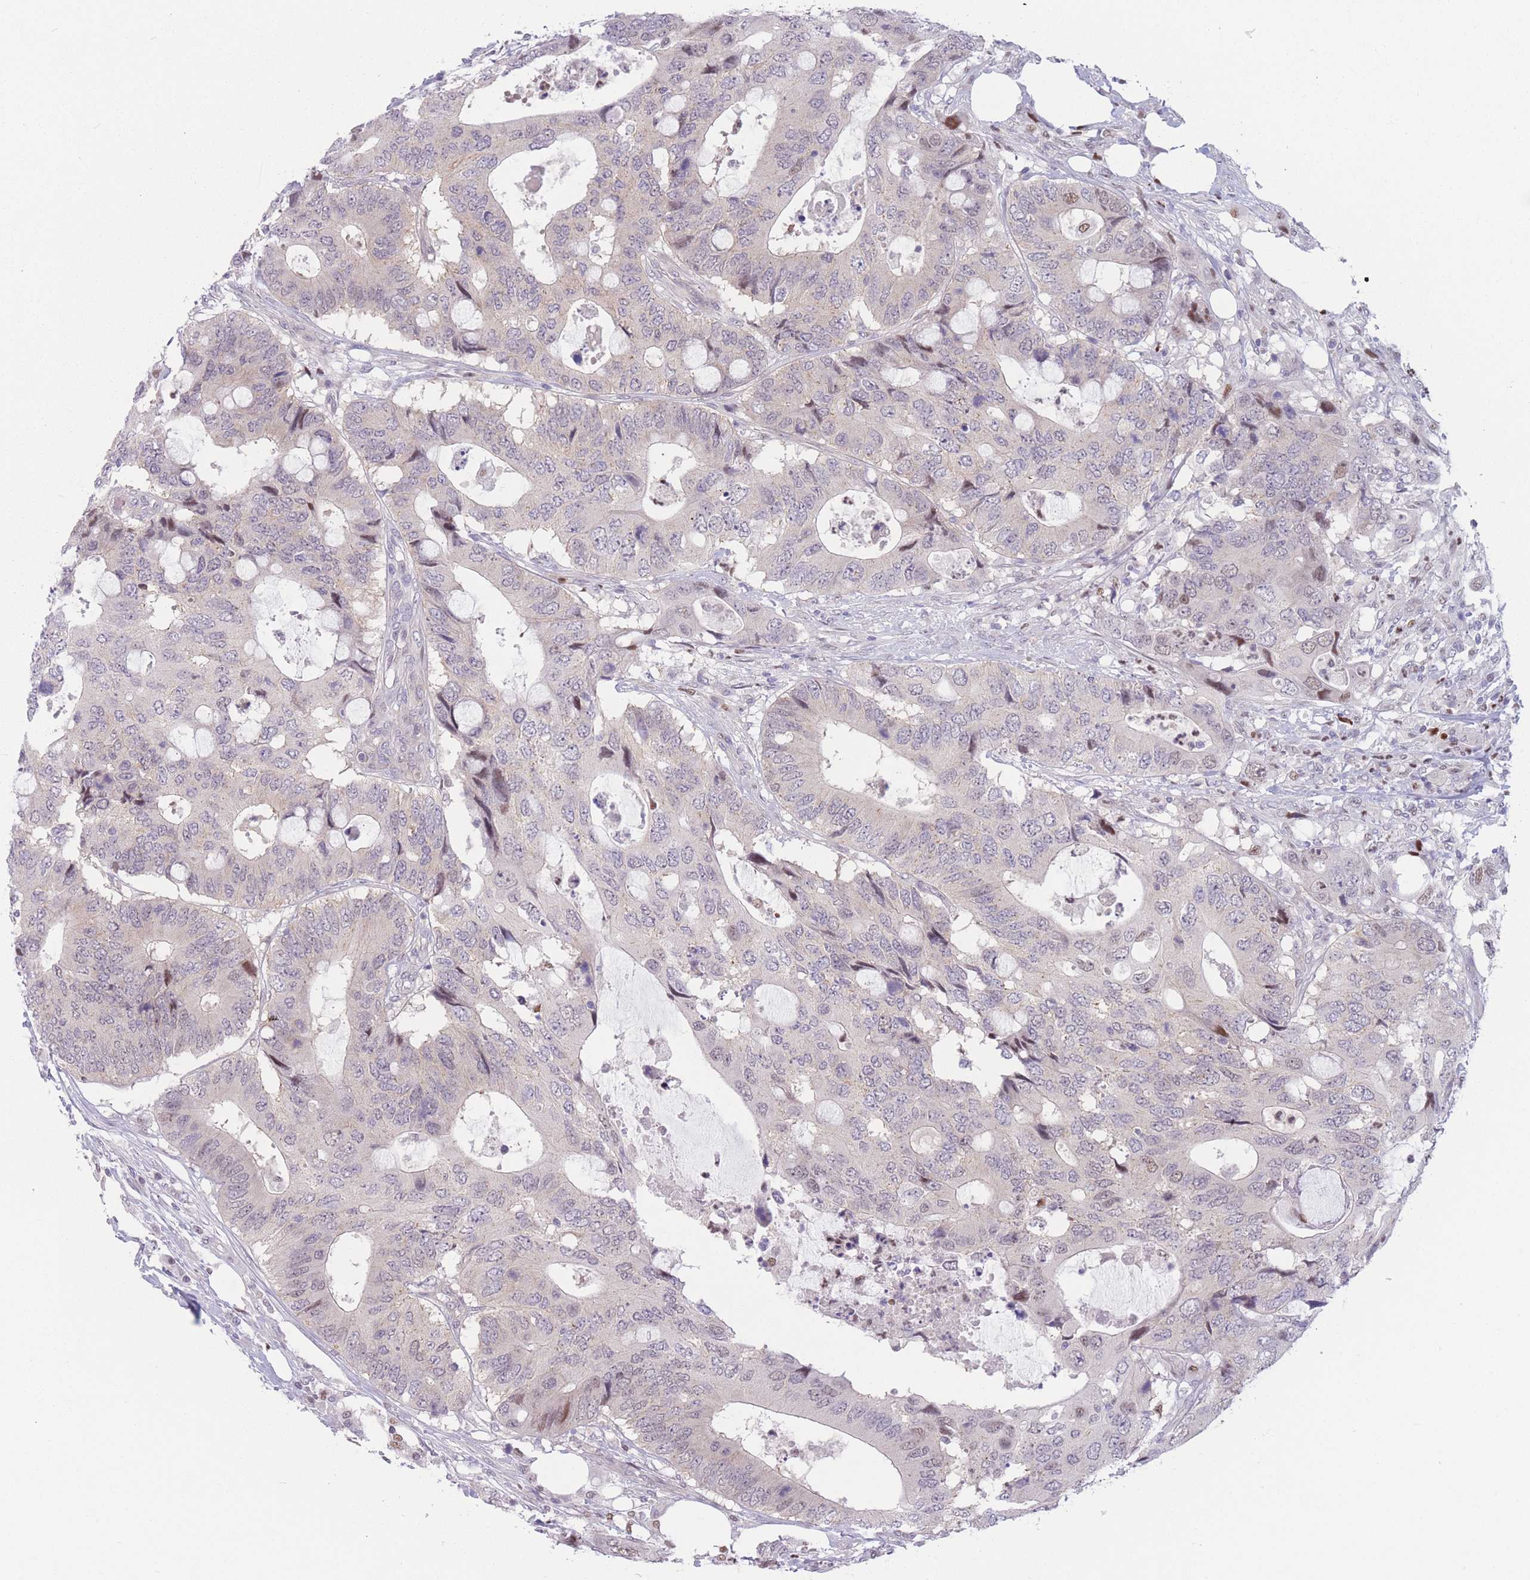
{"staining": {"intensity": "weak", "quantity": "<25%", "location": "nuclear"}, "tissue": "colorectal cancer", "cell_type": "Tumor cells", "image_type": "cancer", "snomed": [{"axis": "morphology", "description": "Adenocarcinoma, NOS"}, {"axis": "topography", "description": "Colon"}], "caption": "High magnification brightfield microscopy of colorectal cancer stained with DAB (brown) and counterstained with hematoxylin (blue): tumor cells show no significant positivity. (DAB IHC visualized using brightfield microscopy, high magnification).", "gene": "ZNF439", "patient": {"sex": "male", "age": 71}}